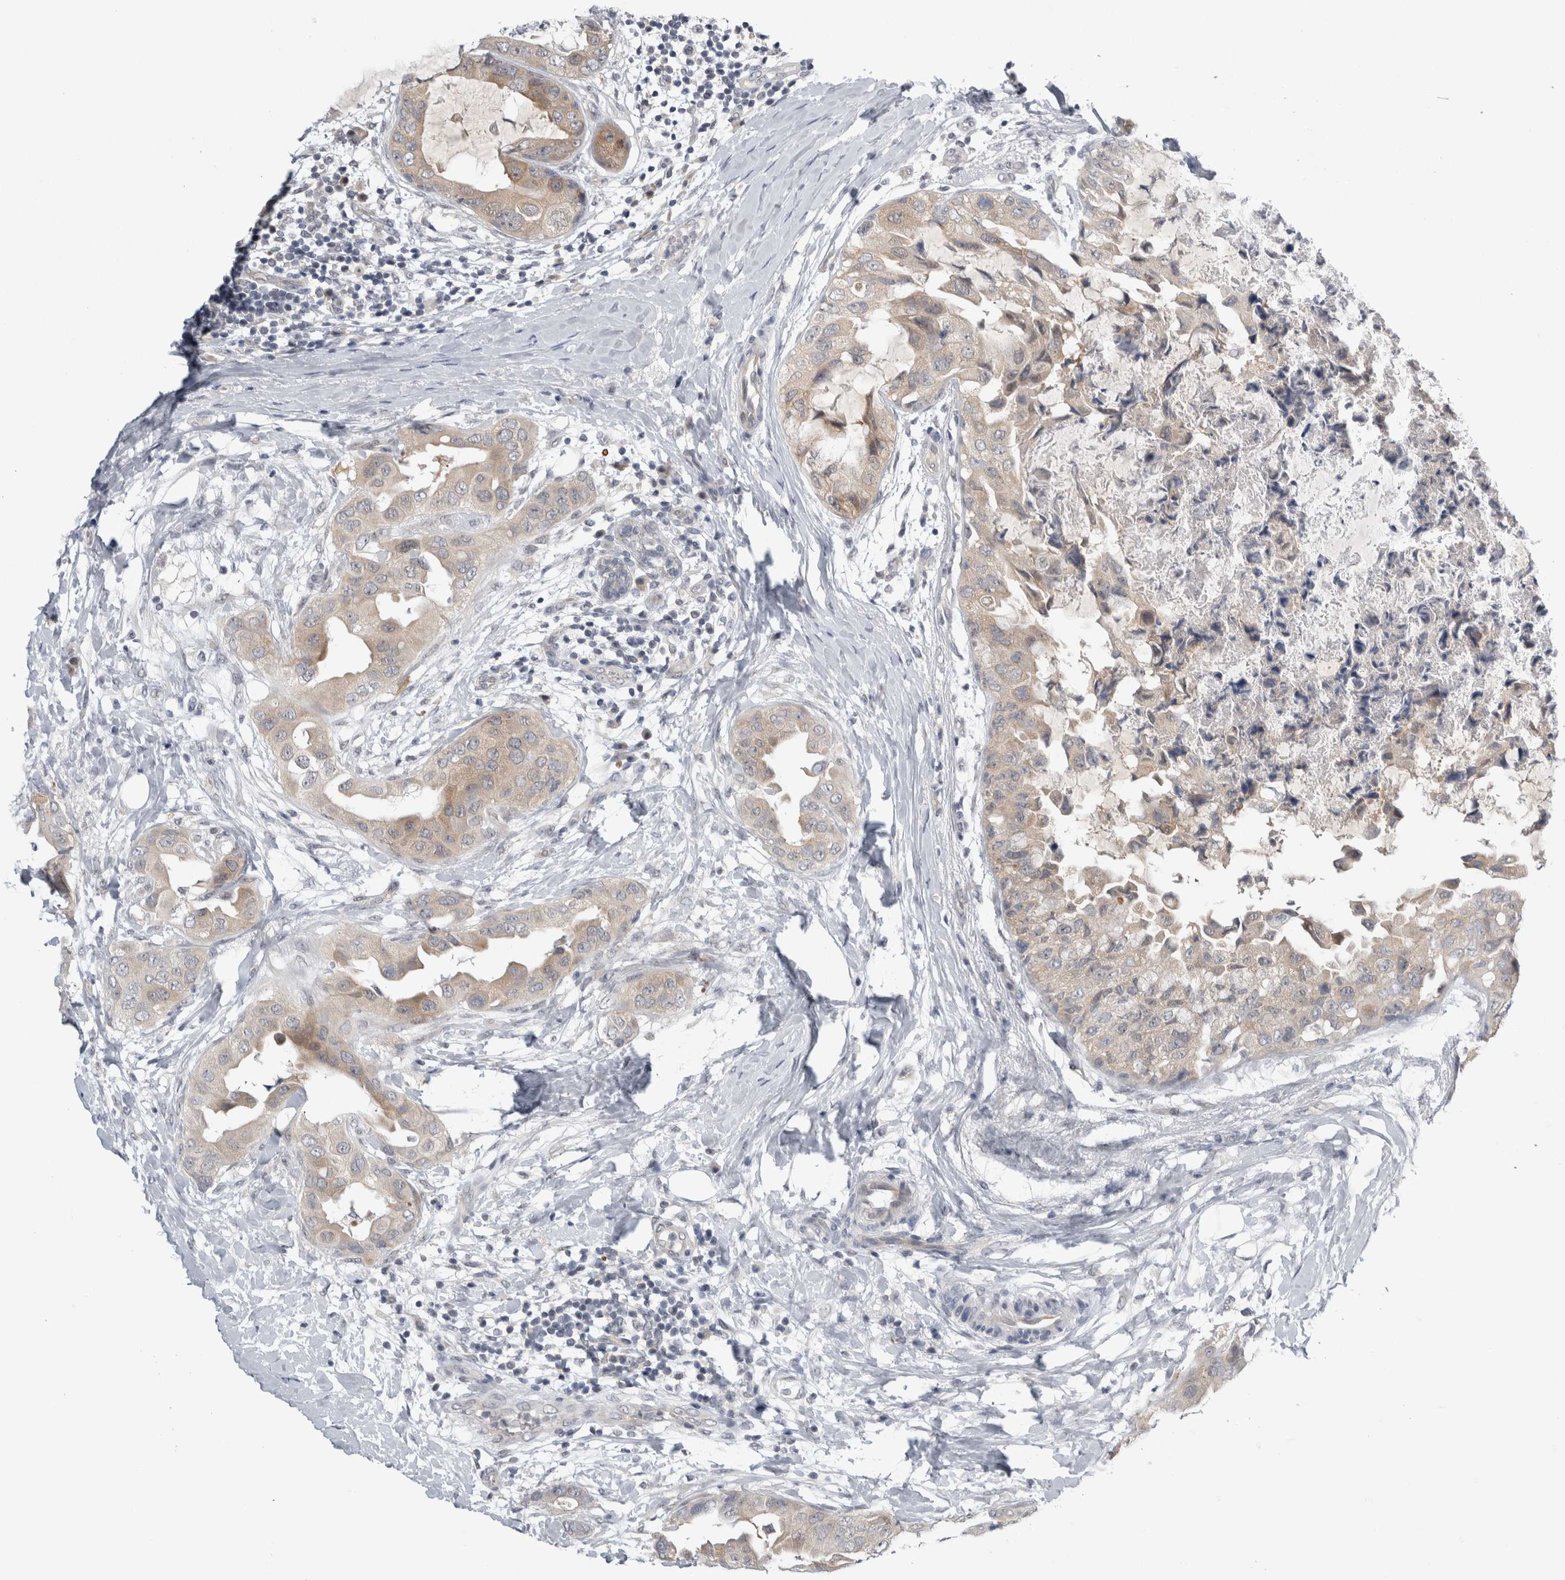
{"staining": {"intensity": "weak", "quantity": ">75%", "location": "cytoplasmic/membranous"}, "tissue": "breast cancer", "cell_type": "Tumor cells", "image_type": "cancer", "snomed": [{"axis": "morphology", "description": "Duct carcinoma"}, {"axis": "topography", "description": "Breast"}], "caption": "Breast cancer stained with a brown dye displays weak cytoplasmic/membranous positive expression in about >75% of tumor cells.", "gene": "PSMB2", "patient": {"sex": "female", "age": 40}}